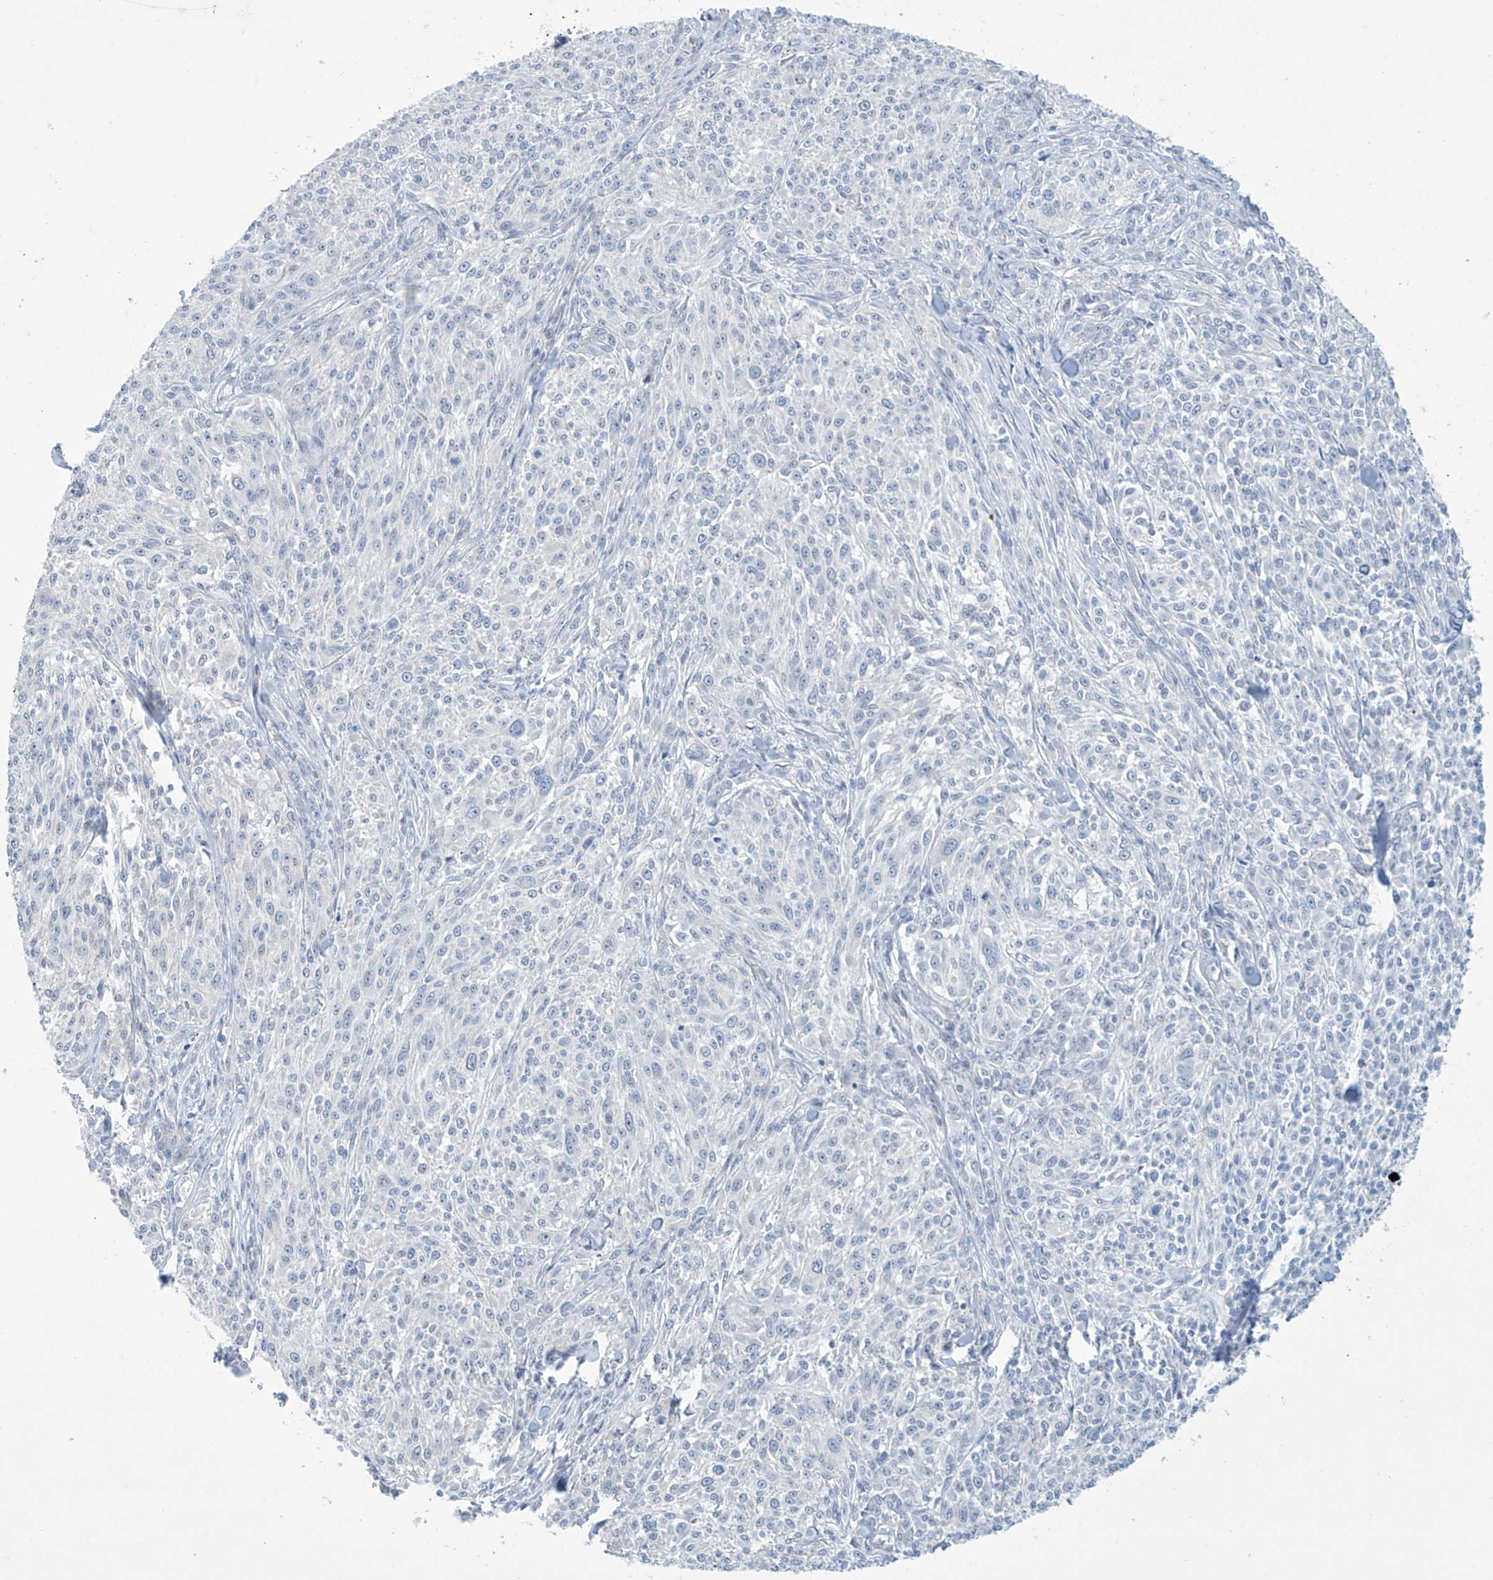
{"staining": {"intensity": "negative", "quantity": "none", "location": "none"}, "tissue": "melanoma", "cell_type": "Tumor cells", "image_type": "cancer", "snomed": [{"axis": "morphology", "description": "Malignant melanoma, NOS"}, {"axis": "topography", "description": "Skin of trunk"}], "caption": "This is an IHC histopathology image of melanoma. There is no staining in tumor cells.", "gene": "SLC35A5", "patient": {"sex": "male", "age": 71}}